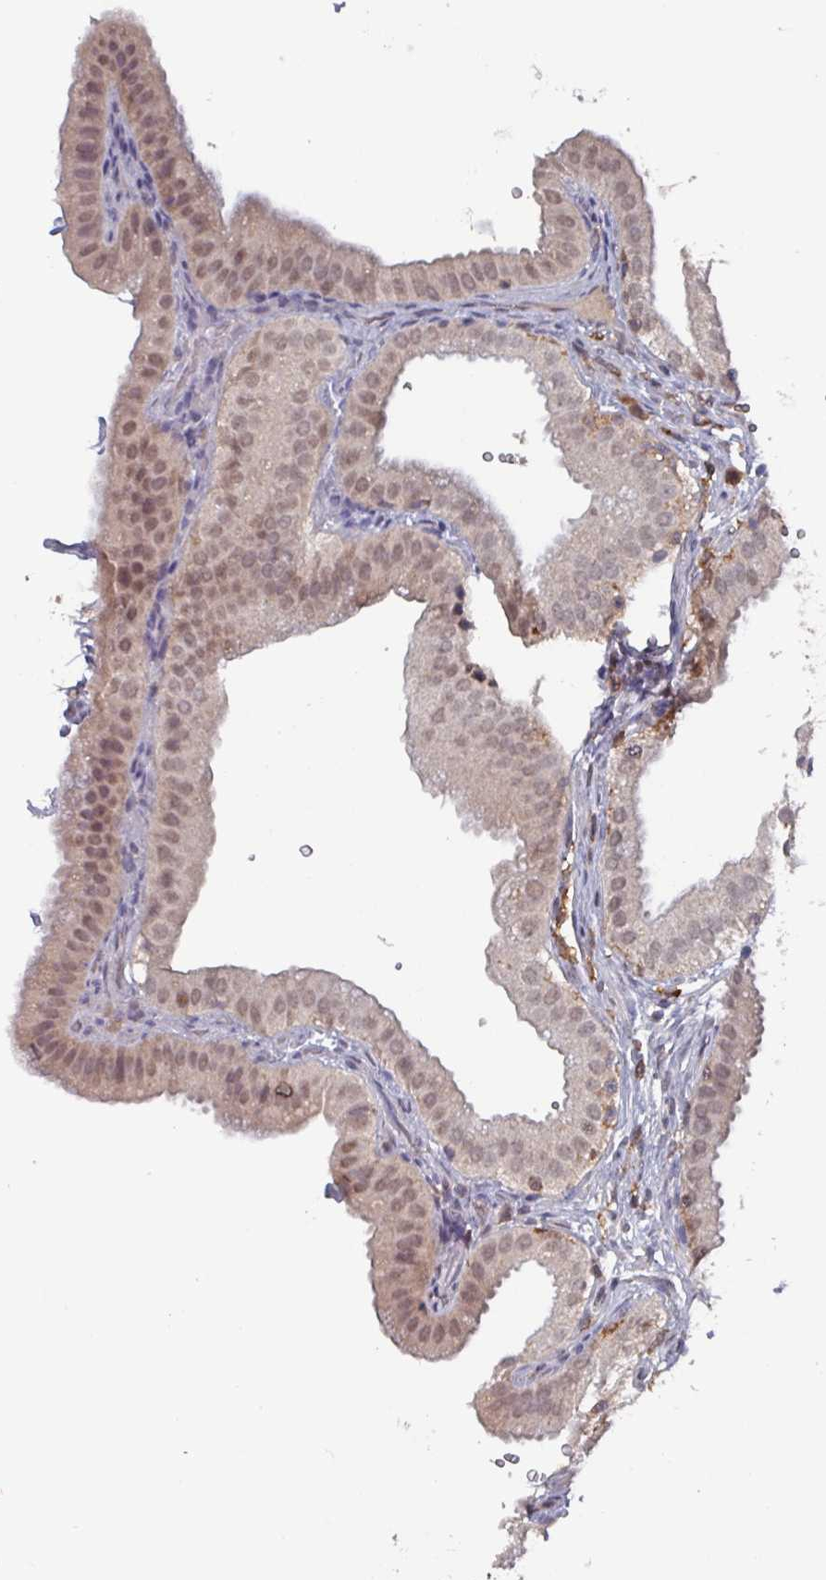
{"staining": {"intensity": "moderate", "quantity": ">75%", "location": "nuclear"}, "tissue": "gallbladder", "cell_type": "Glandular cells", "image_type": "normal", "snomed": [{"axis": "morphology", "description": "Normal tissue, NOS"}, {"axis": "topography", "description": "Gallbladder"}], "caption": "This is an image of immunohistochemistry staining of benign gallbladder, which shows moderate positivity in the nuclear of glandular cells.", "gene": "PRRX1", "patient": {"sex": "female", "age": 61}}